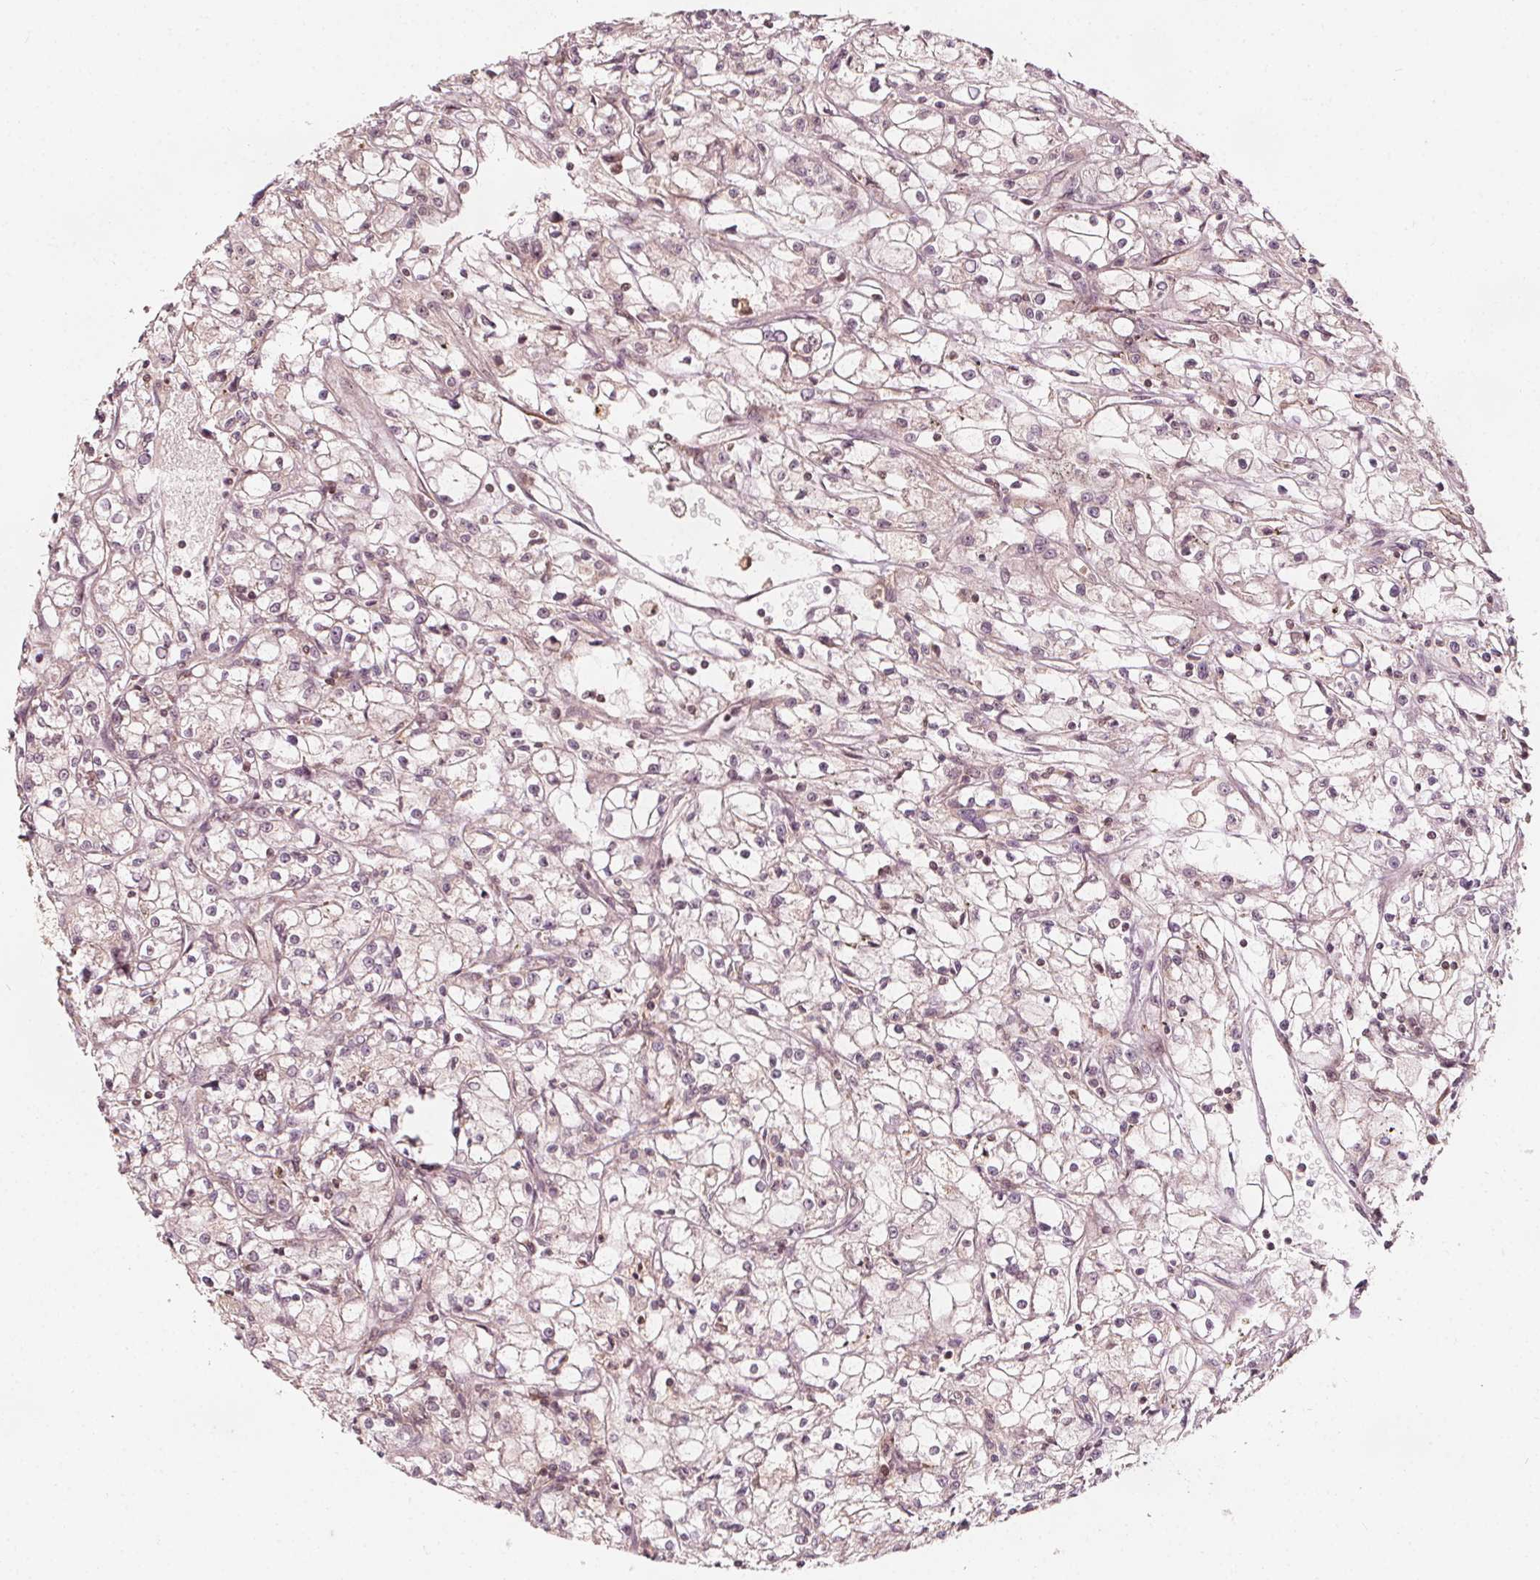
{"staining": {"intensity": "weak", "quantity": "25%-75%", "location": "cytoplasmic/membranous"}, "tissue": "renal cancer", "cell_type": "Tumor cells", "image_type": "cancer", "snomed": [{"axis": "morphology", "description": "Adenocarcinoma, NOS"}, {"axis": "topography", "description": "Kidney"}], "caption": "Tumor cells show weak cytoplasmic/membranous expression in approximately 25%-75% of cells in renal cancer. The protein of interest is stained brown, and the nuclei are stained in blue (DAB IHC with brightfield microscopy, high magnification).", "gene": "AIP", "patient": {"sex": "female", "age": 59}}